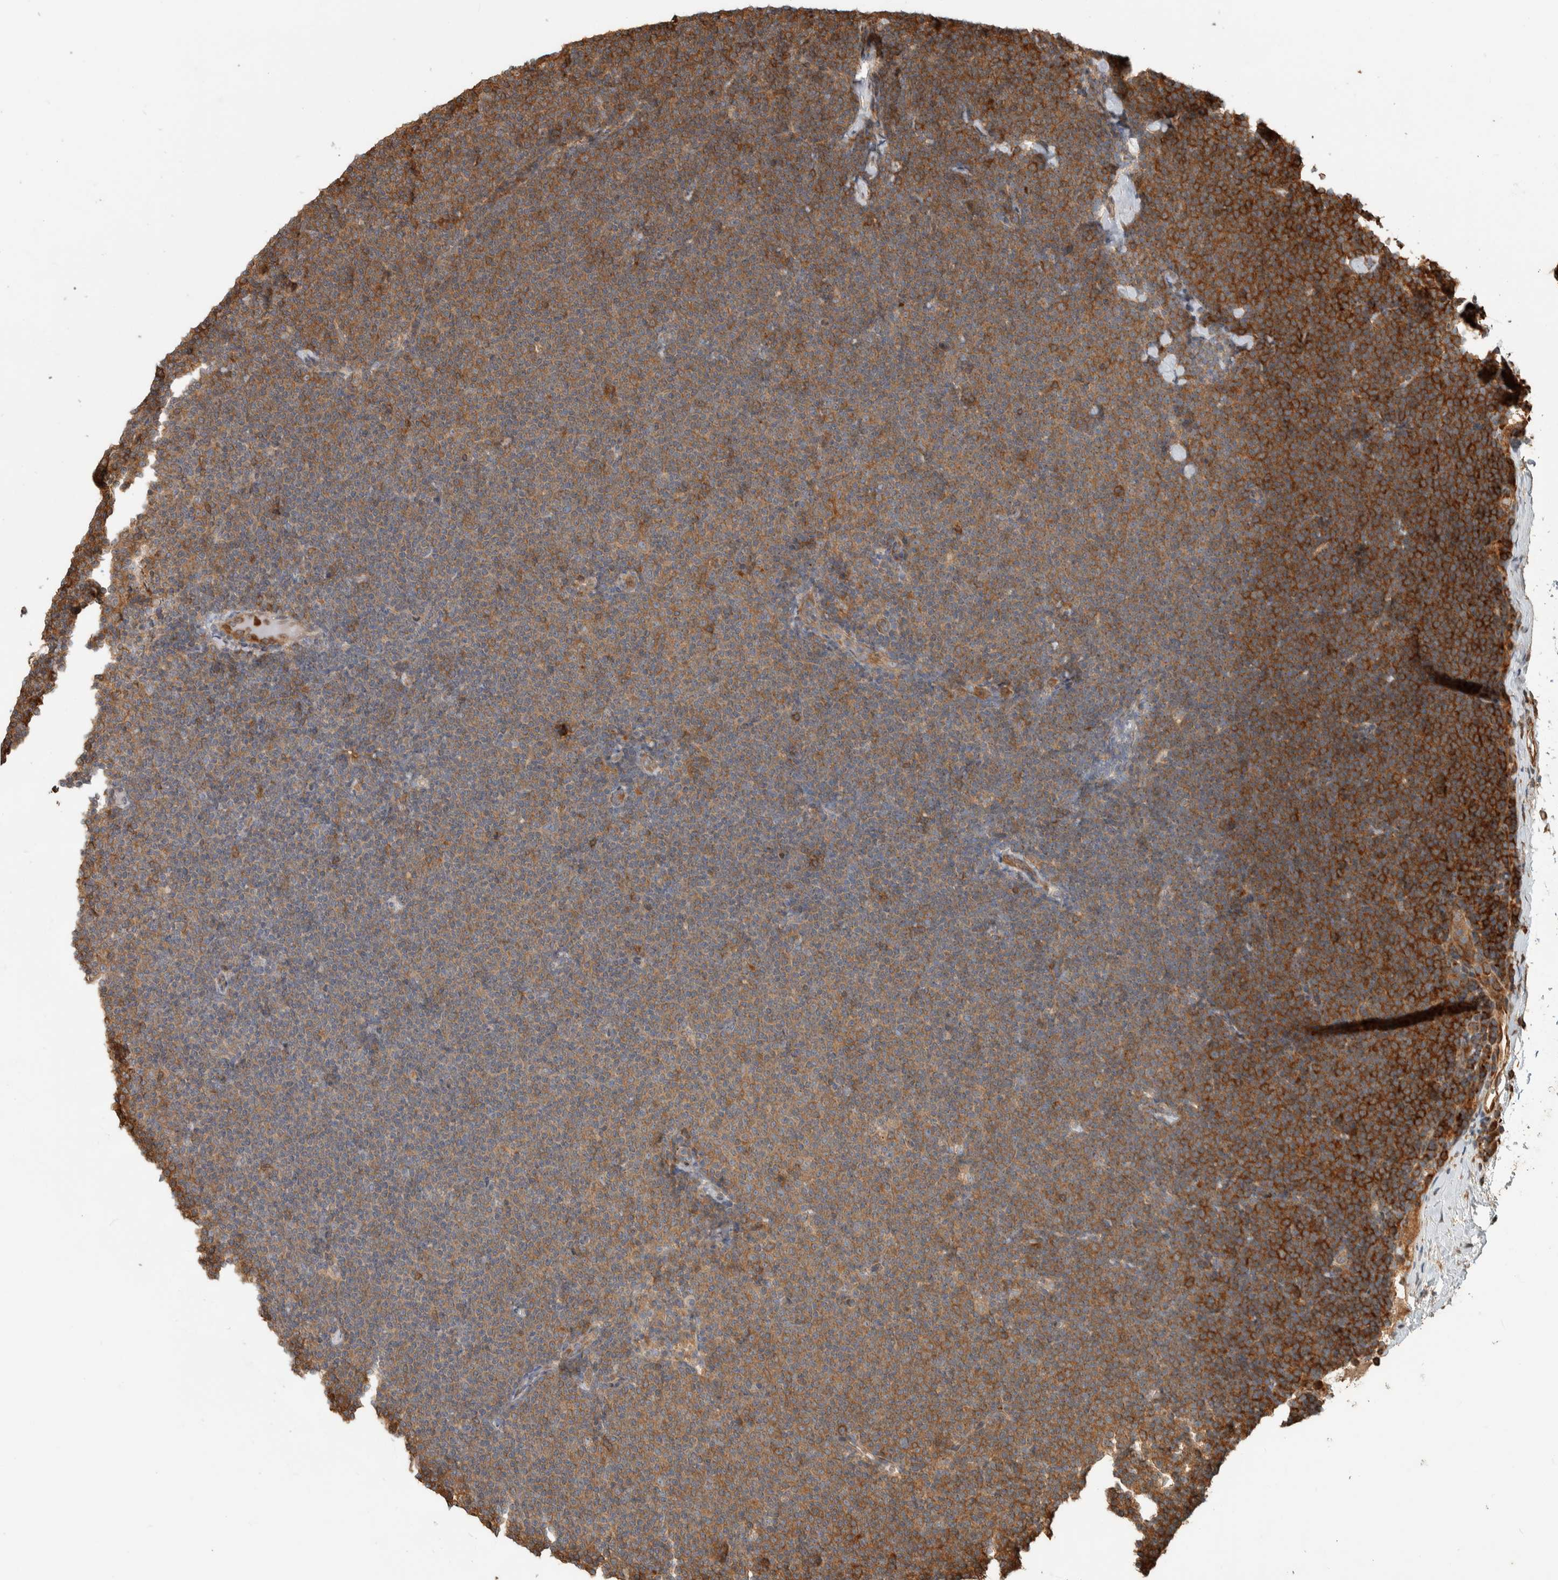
{"staining": {"intensity": "moderate", "quantity": ">75%", "location": "cytoplasmic/membranous"}, "tissue": "lymphoma", "cell_type": "Tumor cells", "image_type": "cancer", "snomed": [{"axis": "morphology", "description": "Malignant lymphoma, non-Hodgkin's type, Low grade"}, {"axis": "topography", "description": "Lymph node"}], "caption": "This image reveals immunohistochemistry (IHC) staining of human lymphoma, with medium moderate cytoplasmic/membranous positivity in about >75% of tumor cells.", "gene": "CNTROB", "patient": {"sex": "female", "age": 53}}